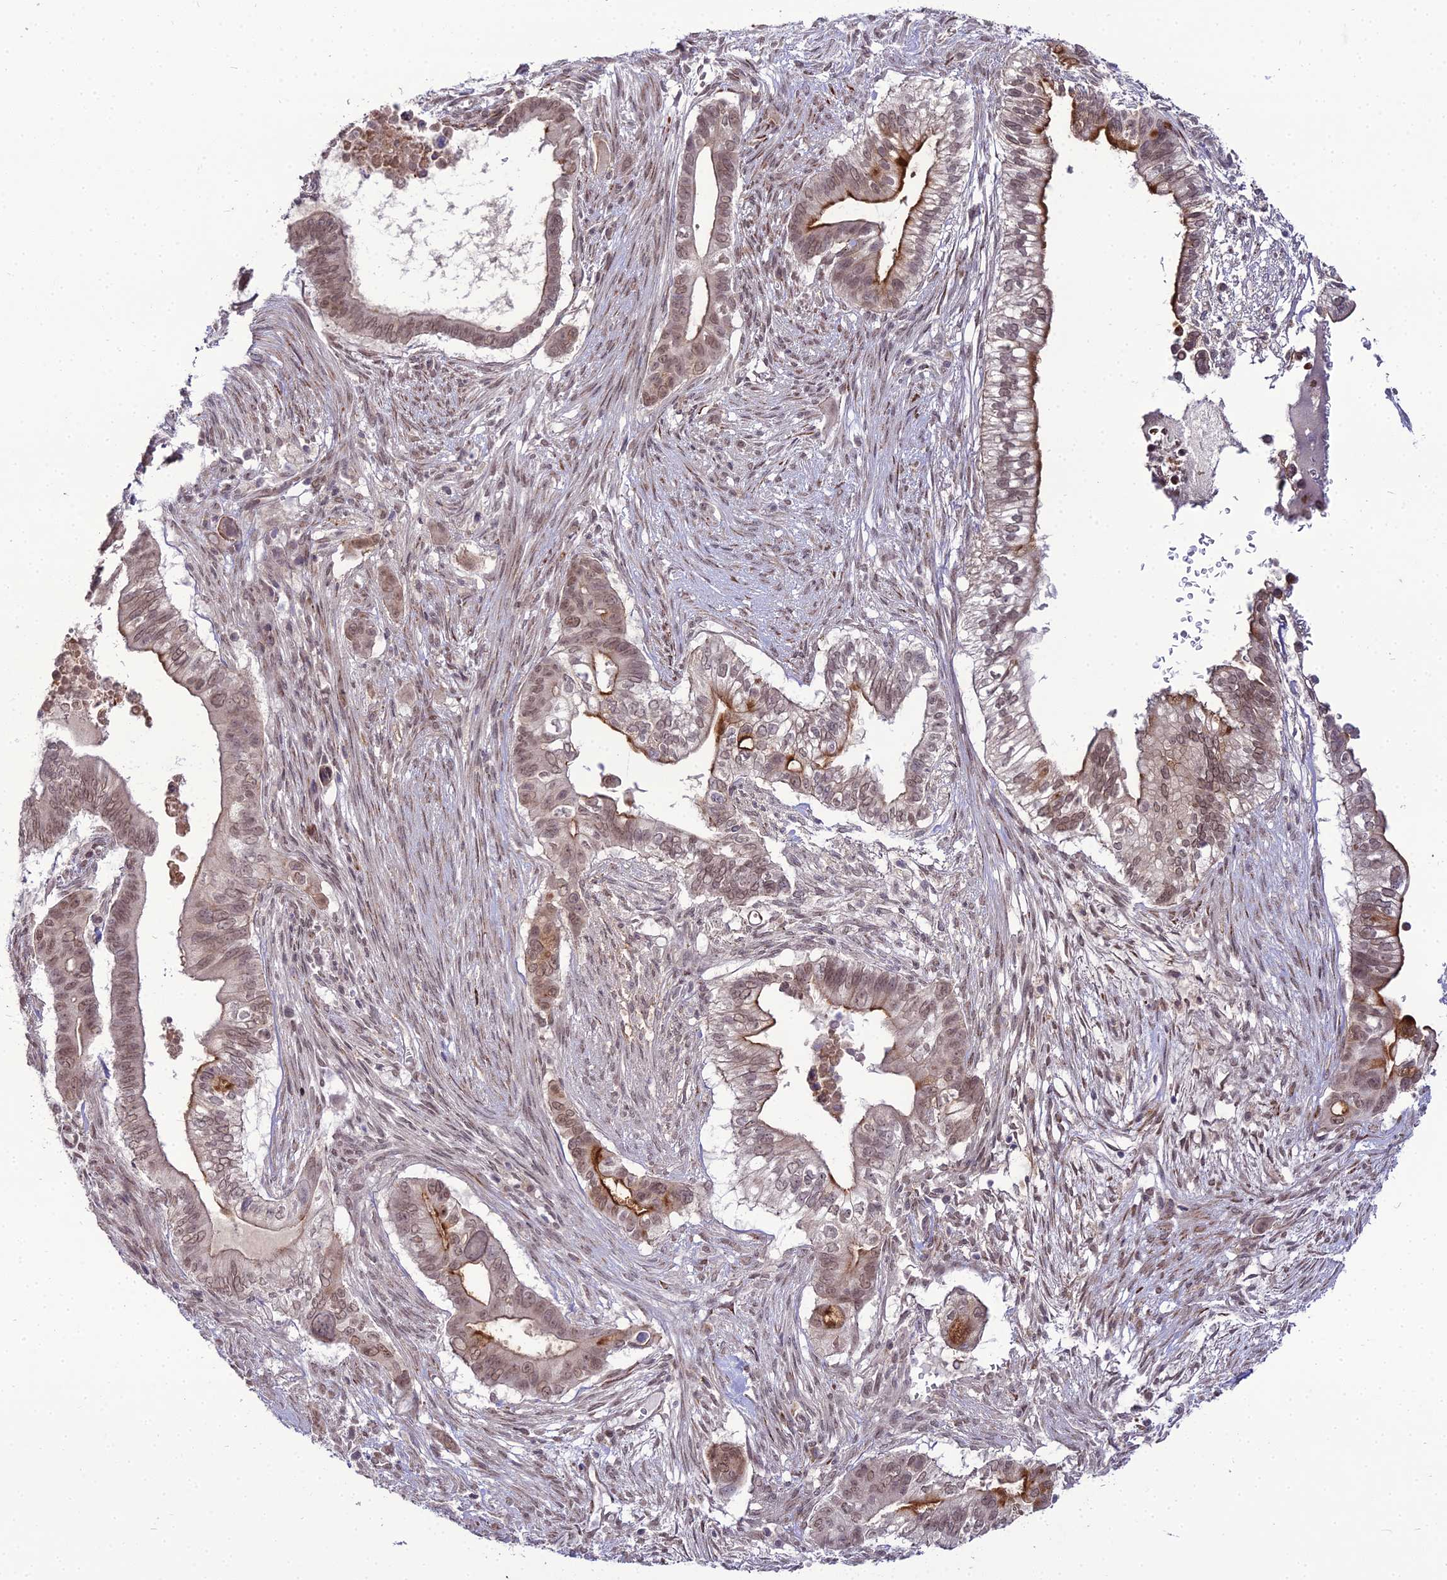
{"staining": {"intensity": "moderate", "quantity": "25%-75%", "location": "cytoplasmic/membranous,nuclear"}, "tissue": "pancreatic cancer", "cell_type": "Tumor cells", "image_type": "cancer", "snomed": [{"axis": "morphology", "description": "Adenocarcinoma, NOS"}, {"axis": "topography", "description": "Pancreas"}], "caption": "Pancreatic adenocarcinoma stained with immunohistochemistry reveals moderate cytoplasmic/membranous and nuclear positivity in approximately 25%-75% of tumor cells. (DAB = brown stain, brightfield microscopy at high magnification).", "gene": "TROAP", "patient": {"sex": "male", "age": 68}}